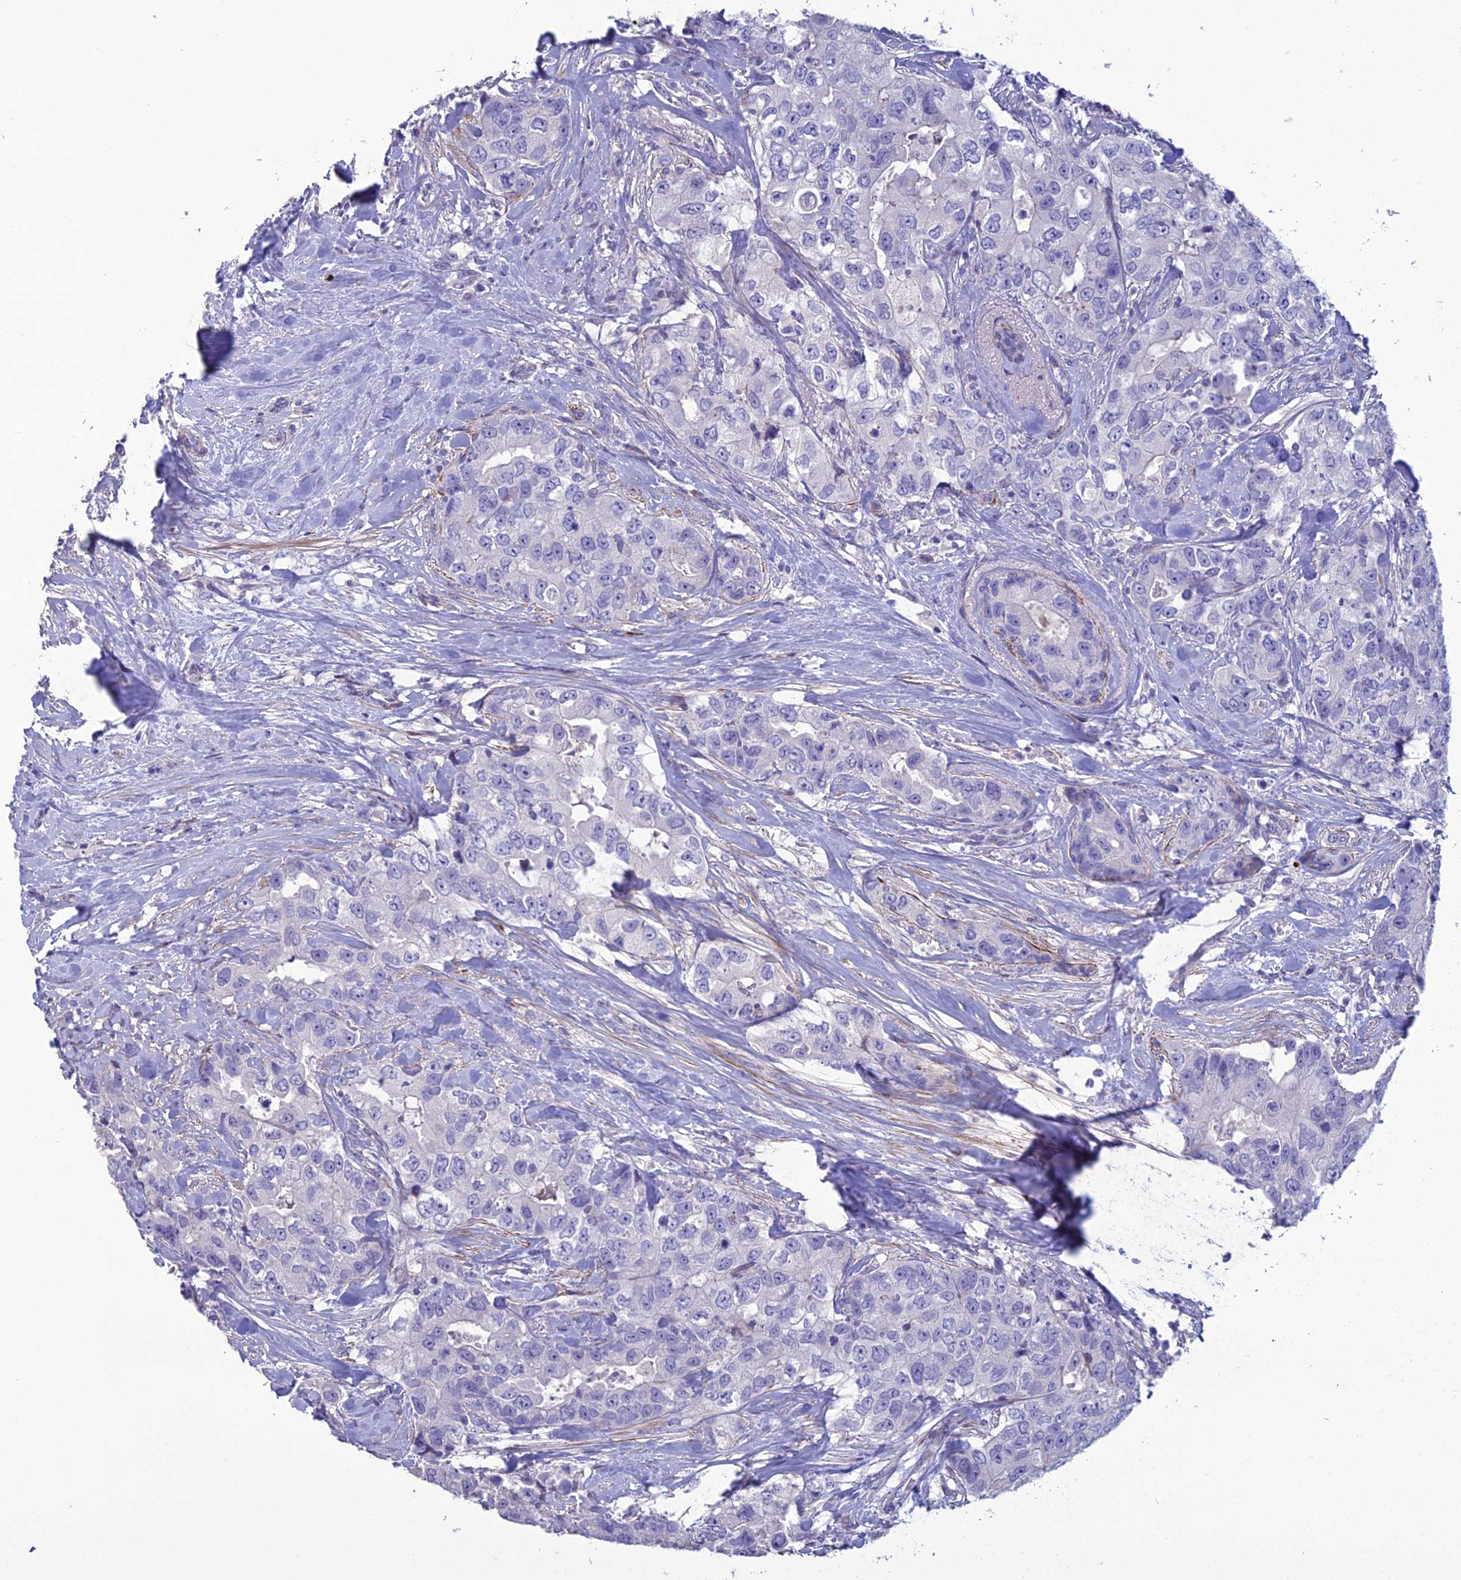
{"staining": {"intensity": "negative", "quantity": "none", "location": "none"}, "tissue": "breast cancer", "cell_type": "Tumor cells", "image_type": "cancer", "snomed": [{"axis": "morphology", "description": "Duct carcinoma"}, {"axis": "topography", "description": "Breast"}], "caption": "Immunohistochemical staining of breast cancer exhibits no significant staining in tumor cells.", "gene": "OR56B1", "patient": {"sex": "female", "age": 62}}